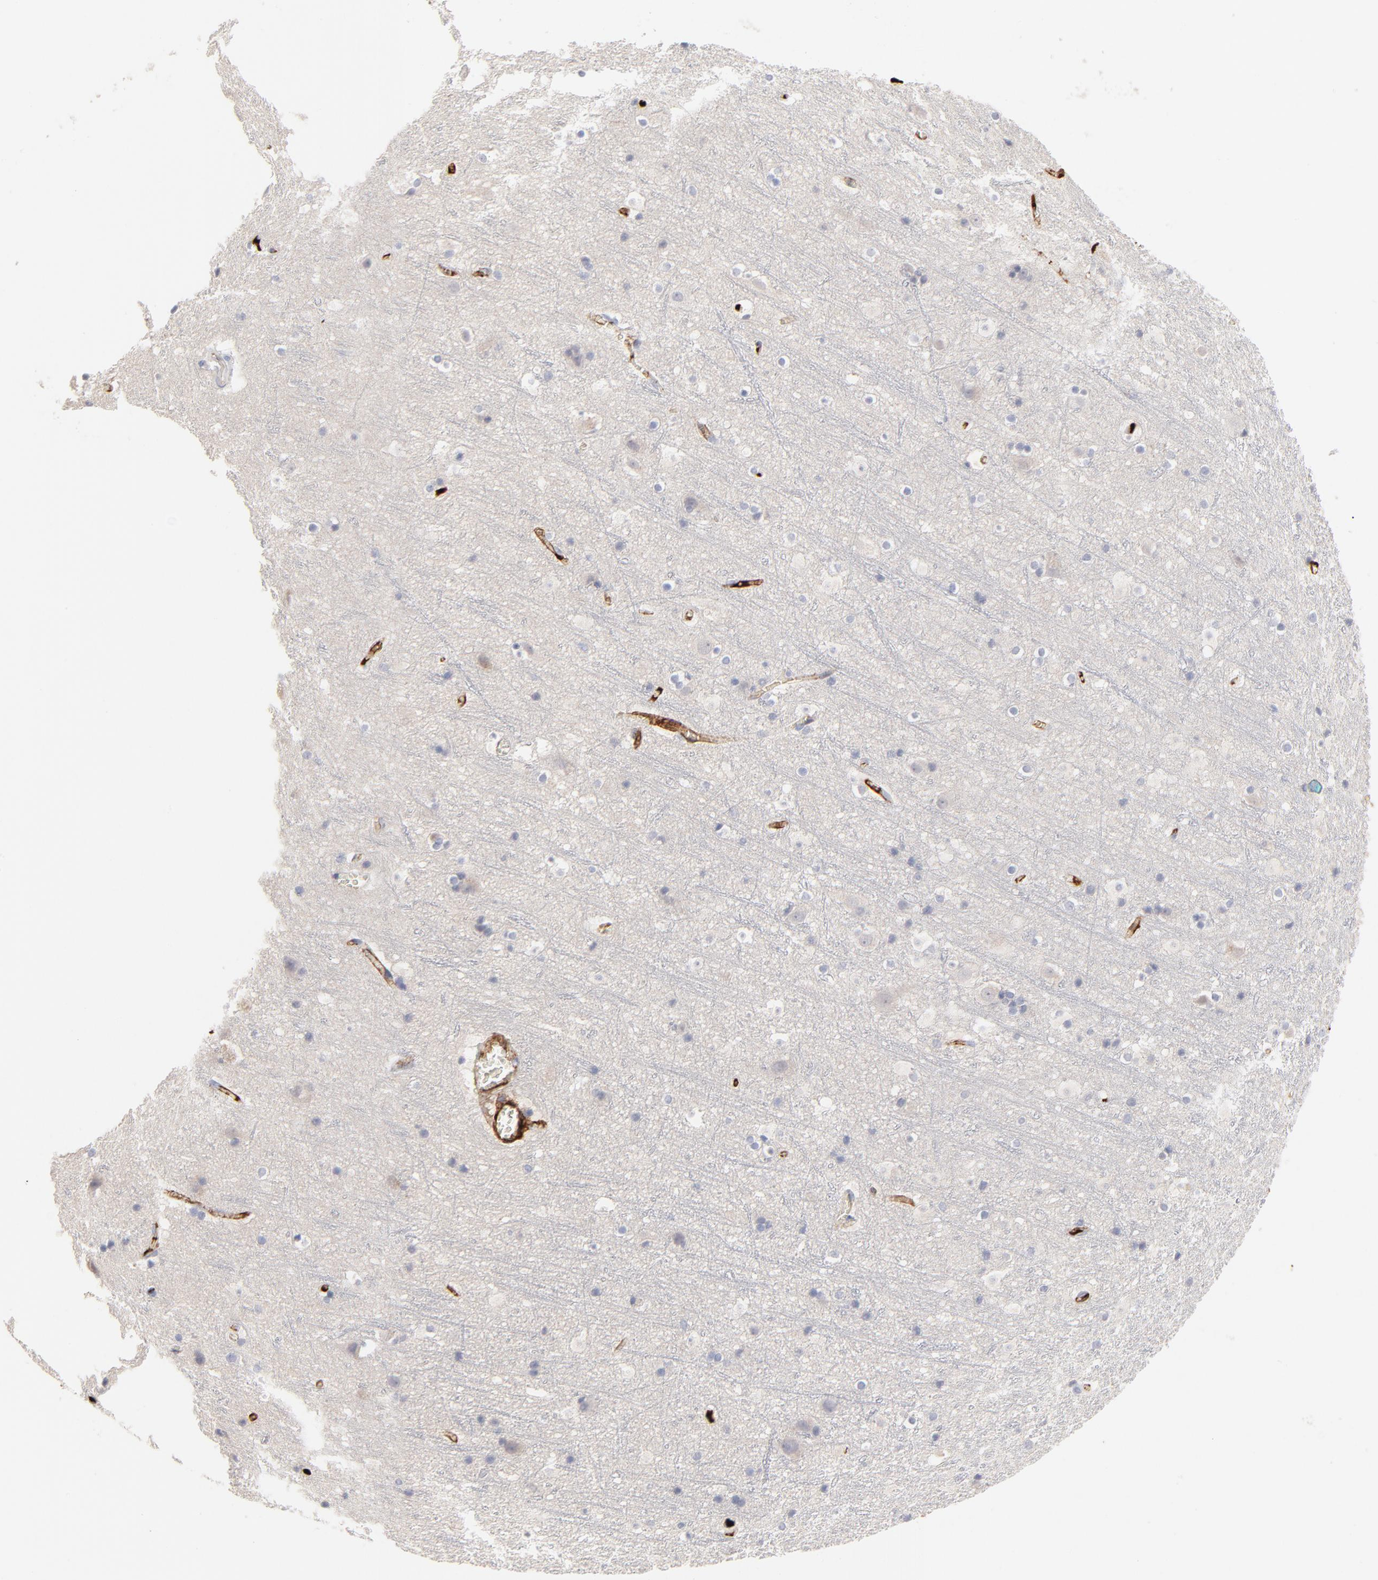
{"staining": {"intensity": "weak", "quantity": ">75%", "location": "cytoplasmic/membranous"}, "tissue": "cerebral cortex", "cell_type": "Endothelial cells", "image_type": "normal", "snomed": [{"axis": "morphology", "description": "Normal tissue, NOS"}, {"axis": "topography", "description": "Cerebral cortex"}], "caption": "Benign cerebral cortex was stained to show a protein in brown. There is low levels of weak cytoplasmic/membranous staining in about >75% of endothelial cells. Ihc stains the protein of interest in brown and the nuclei are stained blue.", "gene": "CCR3", "patient": {"sex": "male", "age": 45}}